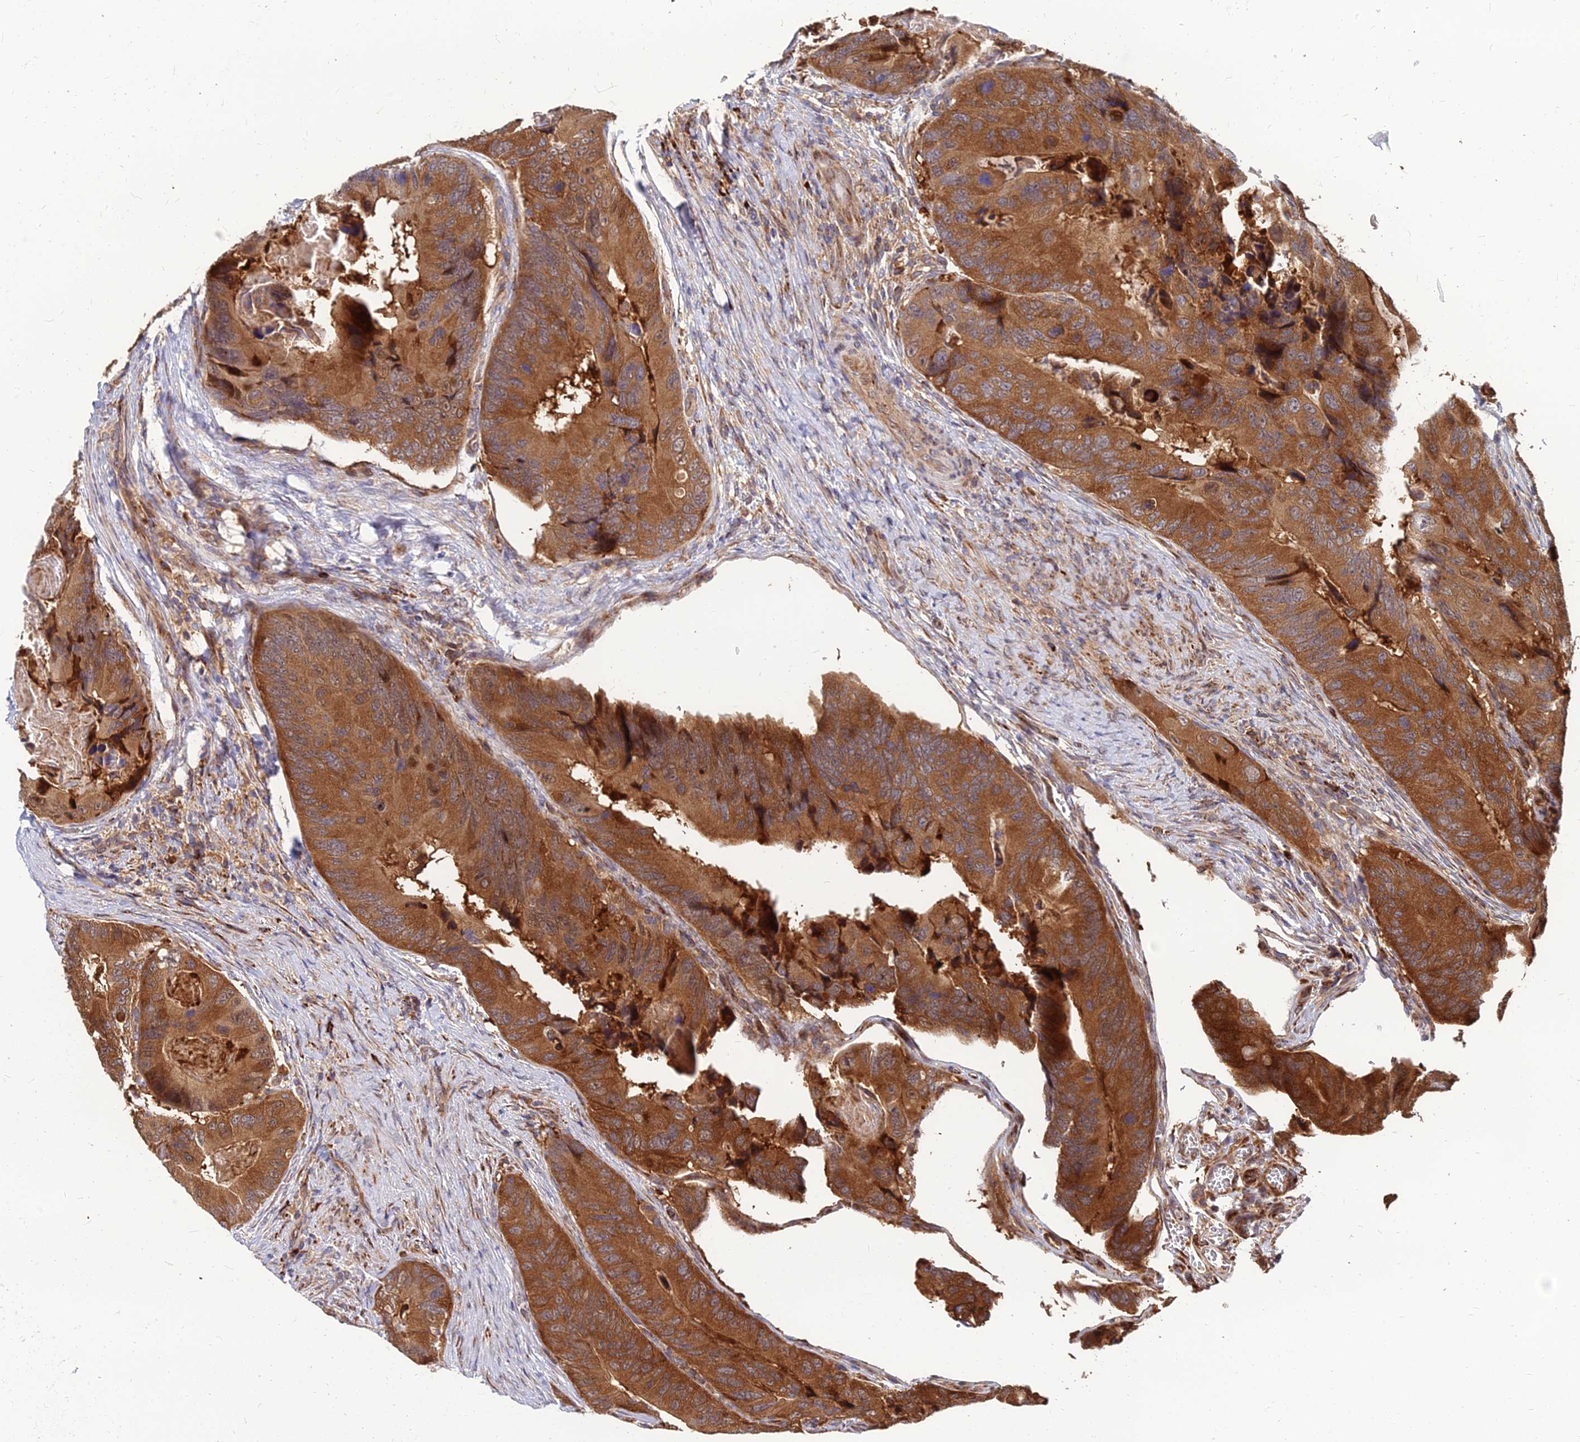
{"staining": {"intensity": "strong", "quantity": ">75%", "location": "cytoplasmic/membranous"}, "tissue": "colorectal cancer", "cell_type": "Tumor cells", "image_type": "cancer", "snomed": [{"axis": "morphology", "description": "Adenocarcinoma, NOS"}, {"axis": "topography", "description": "Colon"}], "caption": "Colorectal cancer was stained to show a protein in brown. There is high levels of strong cytoplasmic/membranous staining in about >75% of tumor cells.", "gene": "CCT6B", "patient": {"sex": "male", "age": 84}}